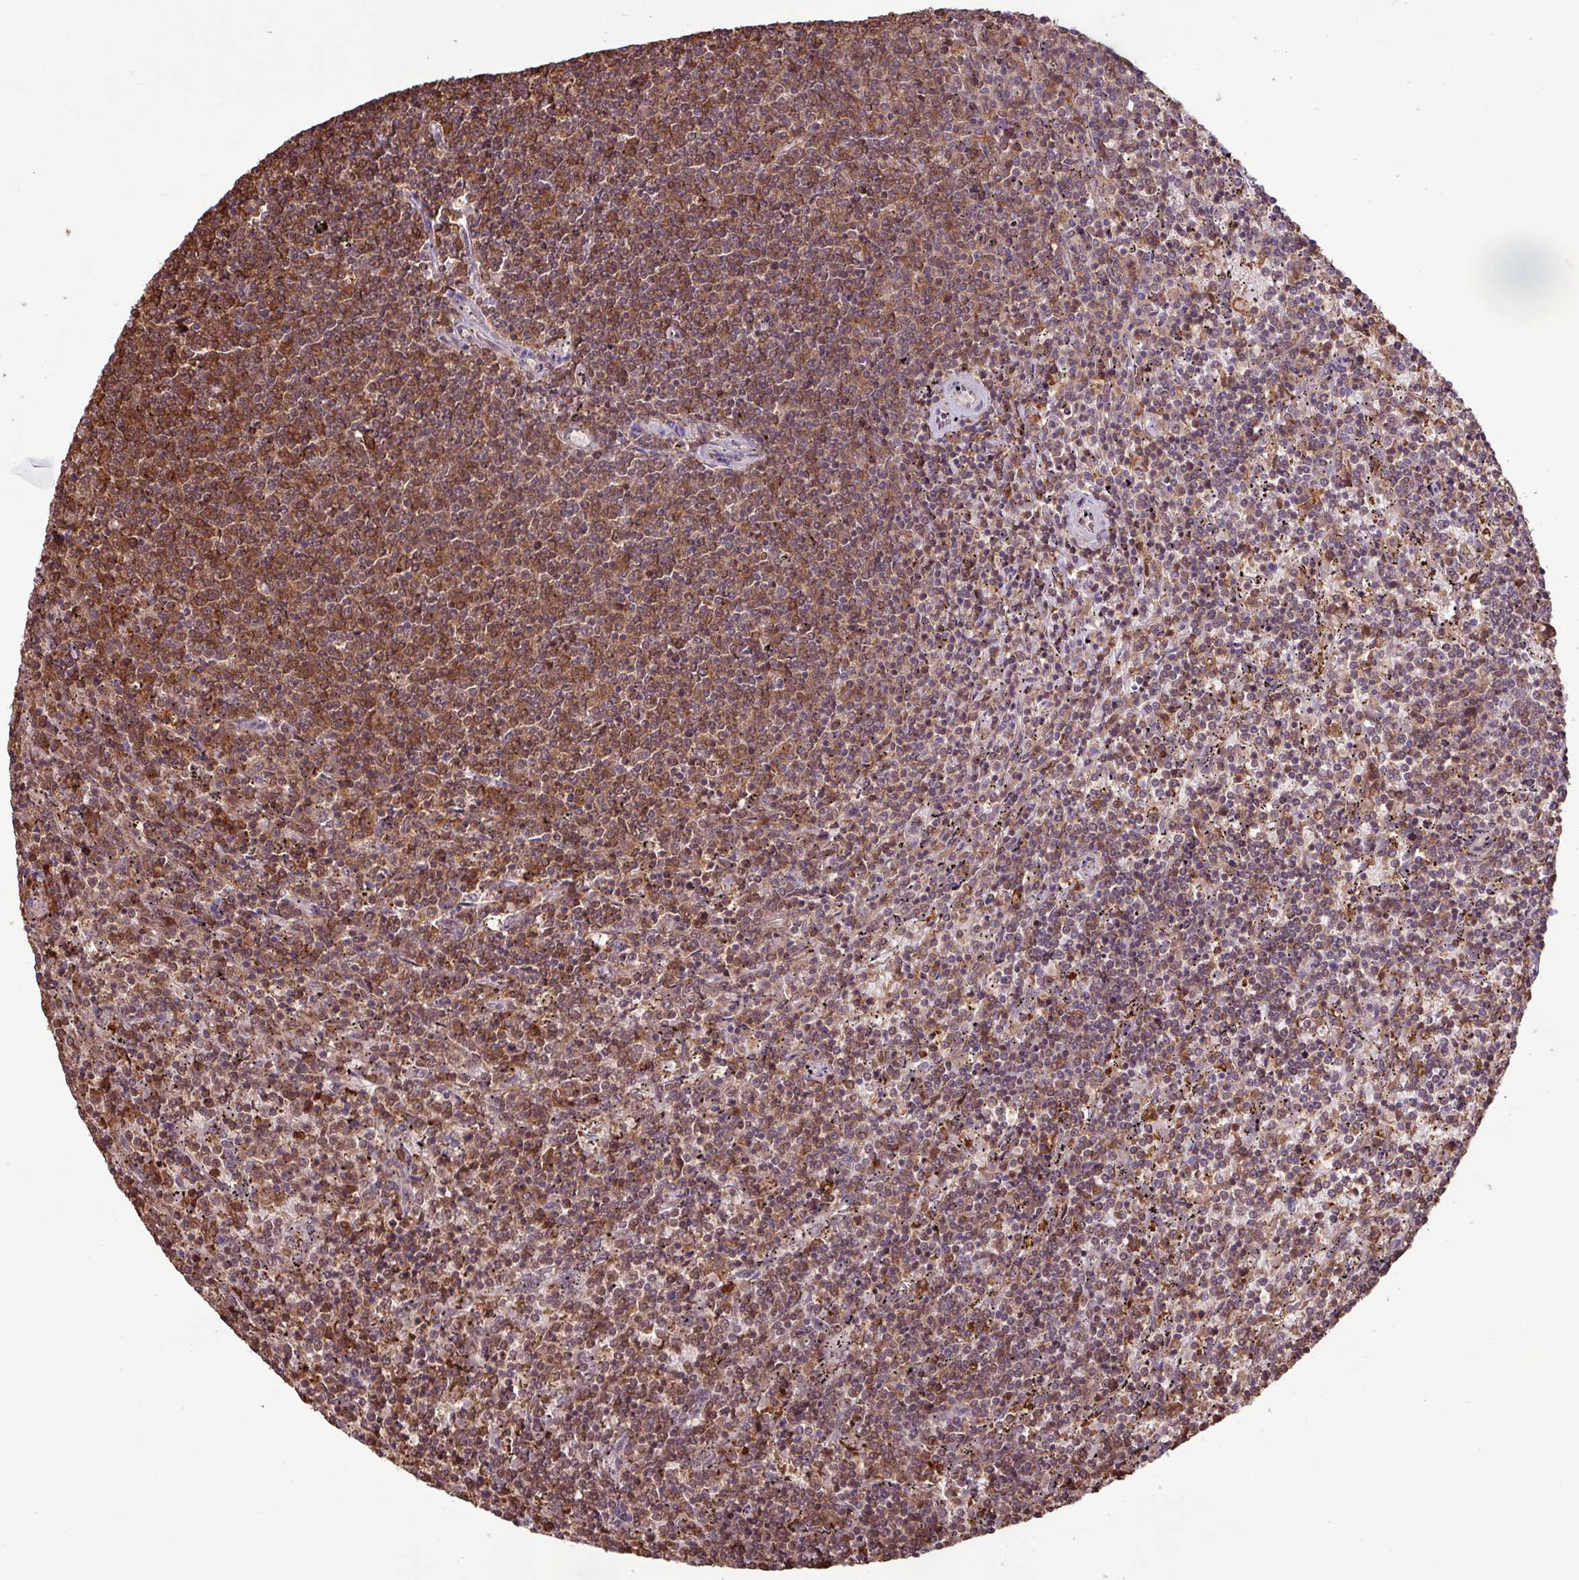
{"staining": {"intensity": "moderate", "quantity": ">75%", "location": "cytoplasmic/membranous,nuclear"}, "tissue": "lymphoma", "cell_type": "Tumor cells", "image_type": "cancer", "snomed": [{"axis": "morphology", "description": "Malignant lymphoma, non-Hodgkin's type, Low grade"}, {"axis": "topography", "description": "Spleen"}], "caption": "Moderate cytoplasmic/membranous and nuclear protein positivity is present in about >75% of tumor cells in lymphoma. (IHC, brightfield microscopy, high magnification).", "gene": "GON7", "patient": {"sex": "female", "age": 50}}